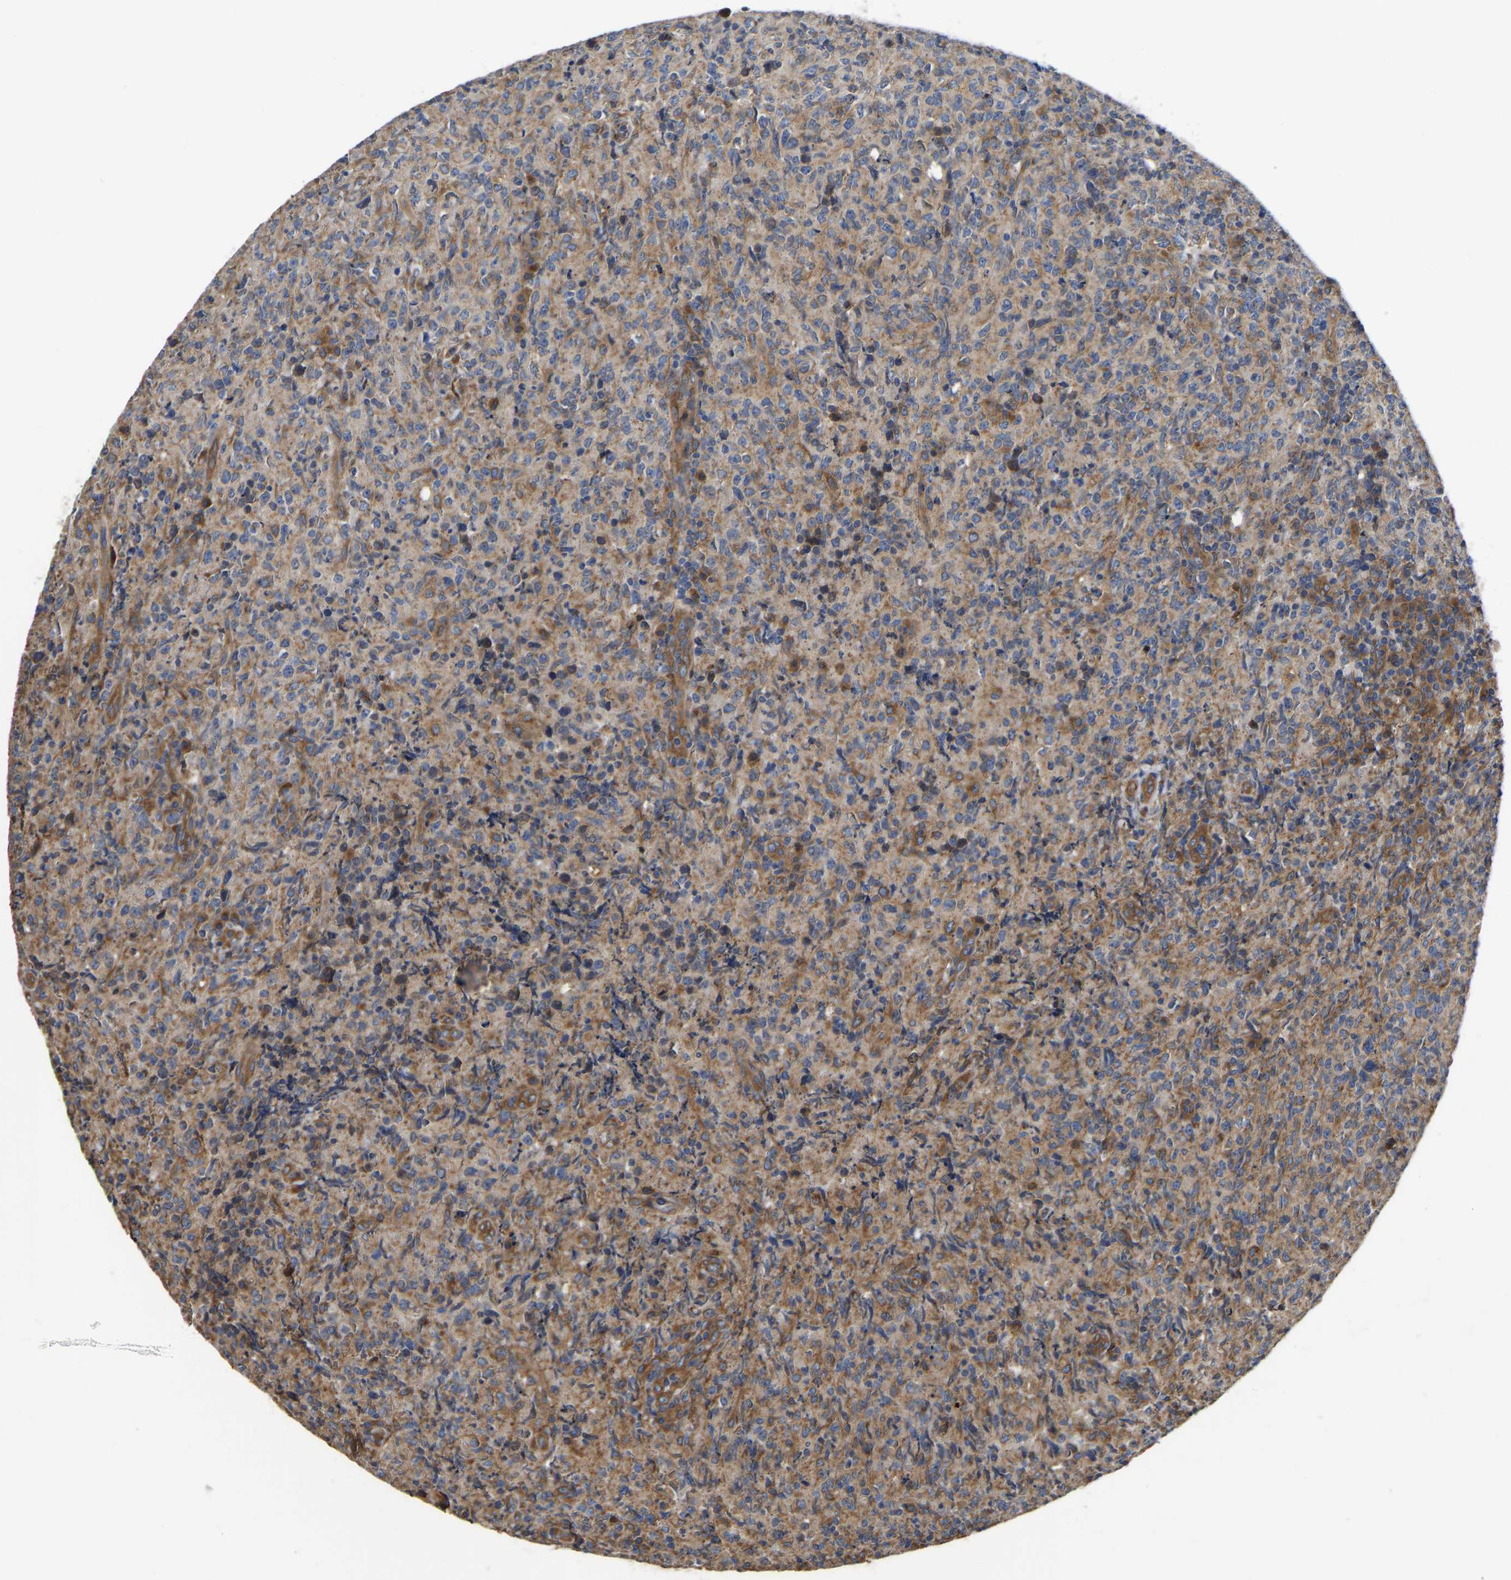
{"staining": {"intensity": "moderate", "quantity": ">75%", "location": "cytoplasmic/membranous"}, "tissue": "lymphoma", "cell_type": "Tumor cells", "image_type": "cancer", "snomed": [{"axis": "morphology", "description": "Malignant lymphoma, non-Hodgkin's type, High grade"}, {"axis": "topography", "description": "Tonsil"}], "caption": "High-grade malignant lymphoma, non-Hodgkin's type was stained to show a protein in brown. There is medium levels of moderate cytoplasmic/membranous staining in approximately >75% of tumor cells.", "gene": "FLNB", "patient": {"sex": "female", "age": 36}}